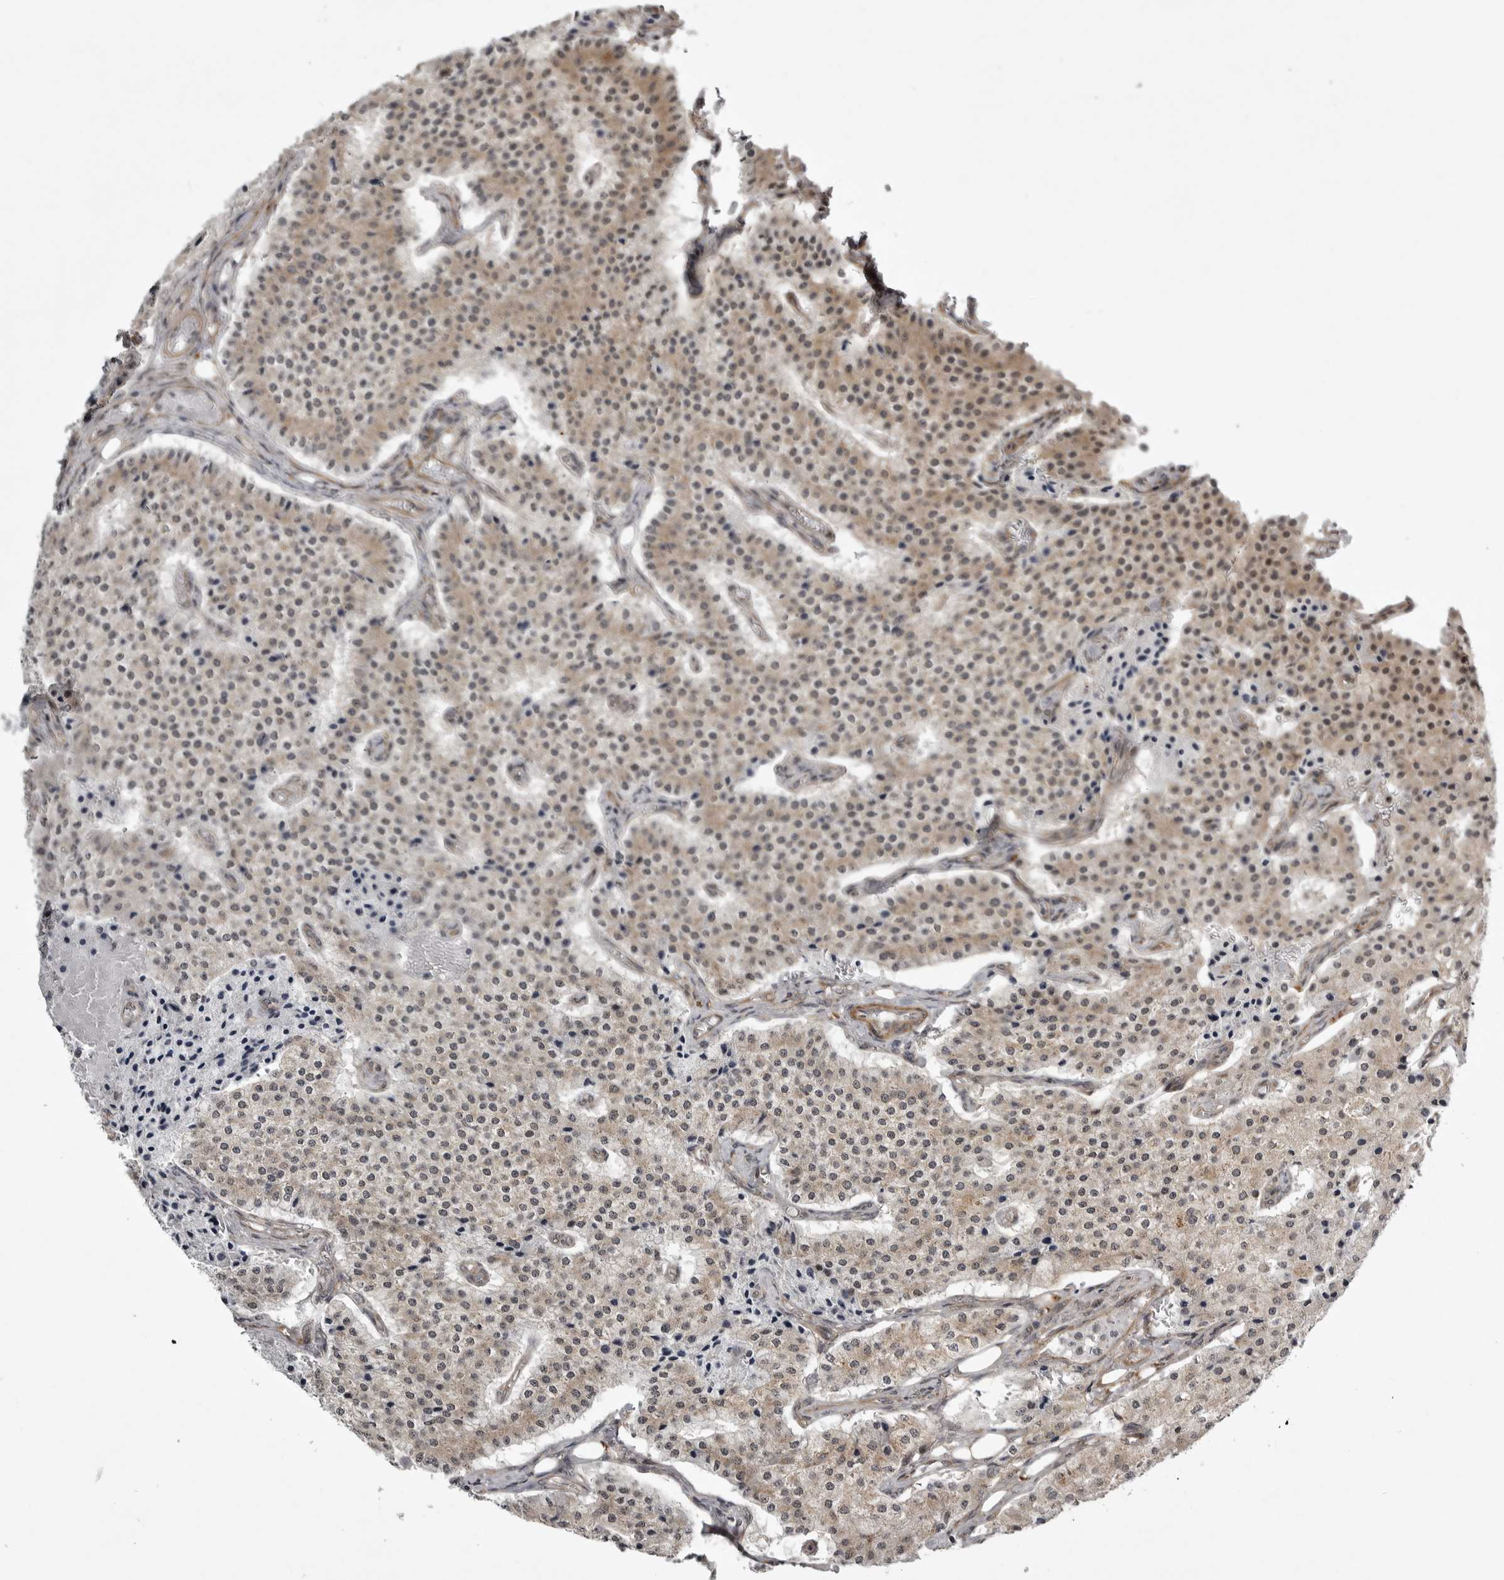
{"staining": {"intensity": "weak", "quantity": ">75%", "location": "cytoplasmic/membranous,nuclear"}, "tissue": "carcinoid", "cell_type": "Tumor cells", "image_type": "cancer", "snomed": [{"axis": "morphology", "description": "Carcinoid, malignant, NOS"}, {"axis": "topography", "description": "Colon"}], "caption": "Human carcinoid stained for a protein (brown) exhibits weak cytoplasmic/membranous and nuclear positive staining in approximately >75% of tumor cells.", "gene": "SNX16", "patient": {"sex": "female", "age": 52}}